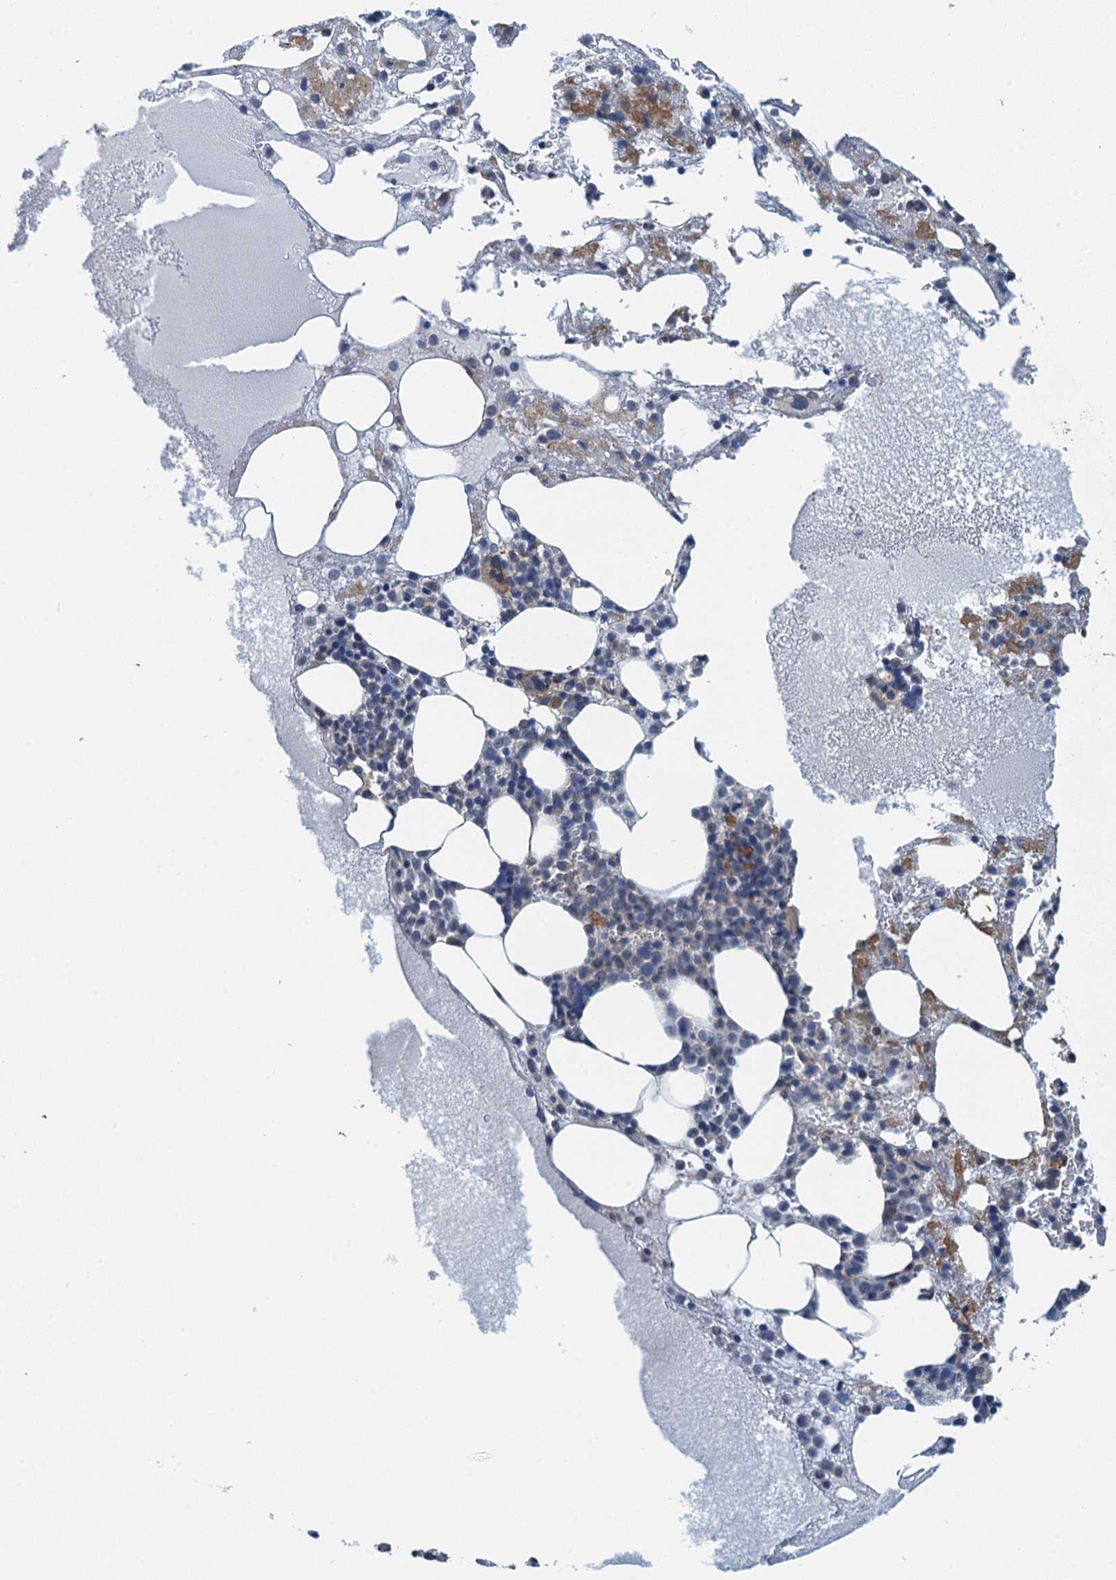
{"staining": {"intensity": "negative", "quantity": "none", "location": "none"}, "tissue": "bone marrow", "cell_type": "Hematopoietic cells", "image_type": "normal", "snomed": [{"axis": "morphology", "description": "Normal tissue, NOS"}, {"axis": "topography", "description": "Bone marrow"}], "caption": "The histopathology image shows no significant expression in hematopoietic cells of bone marrow.", "gene": "ZNF606", "patient": {"sex": "male", "age": 61}}